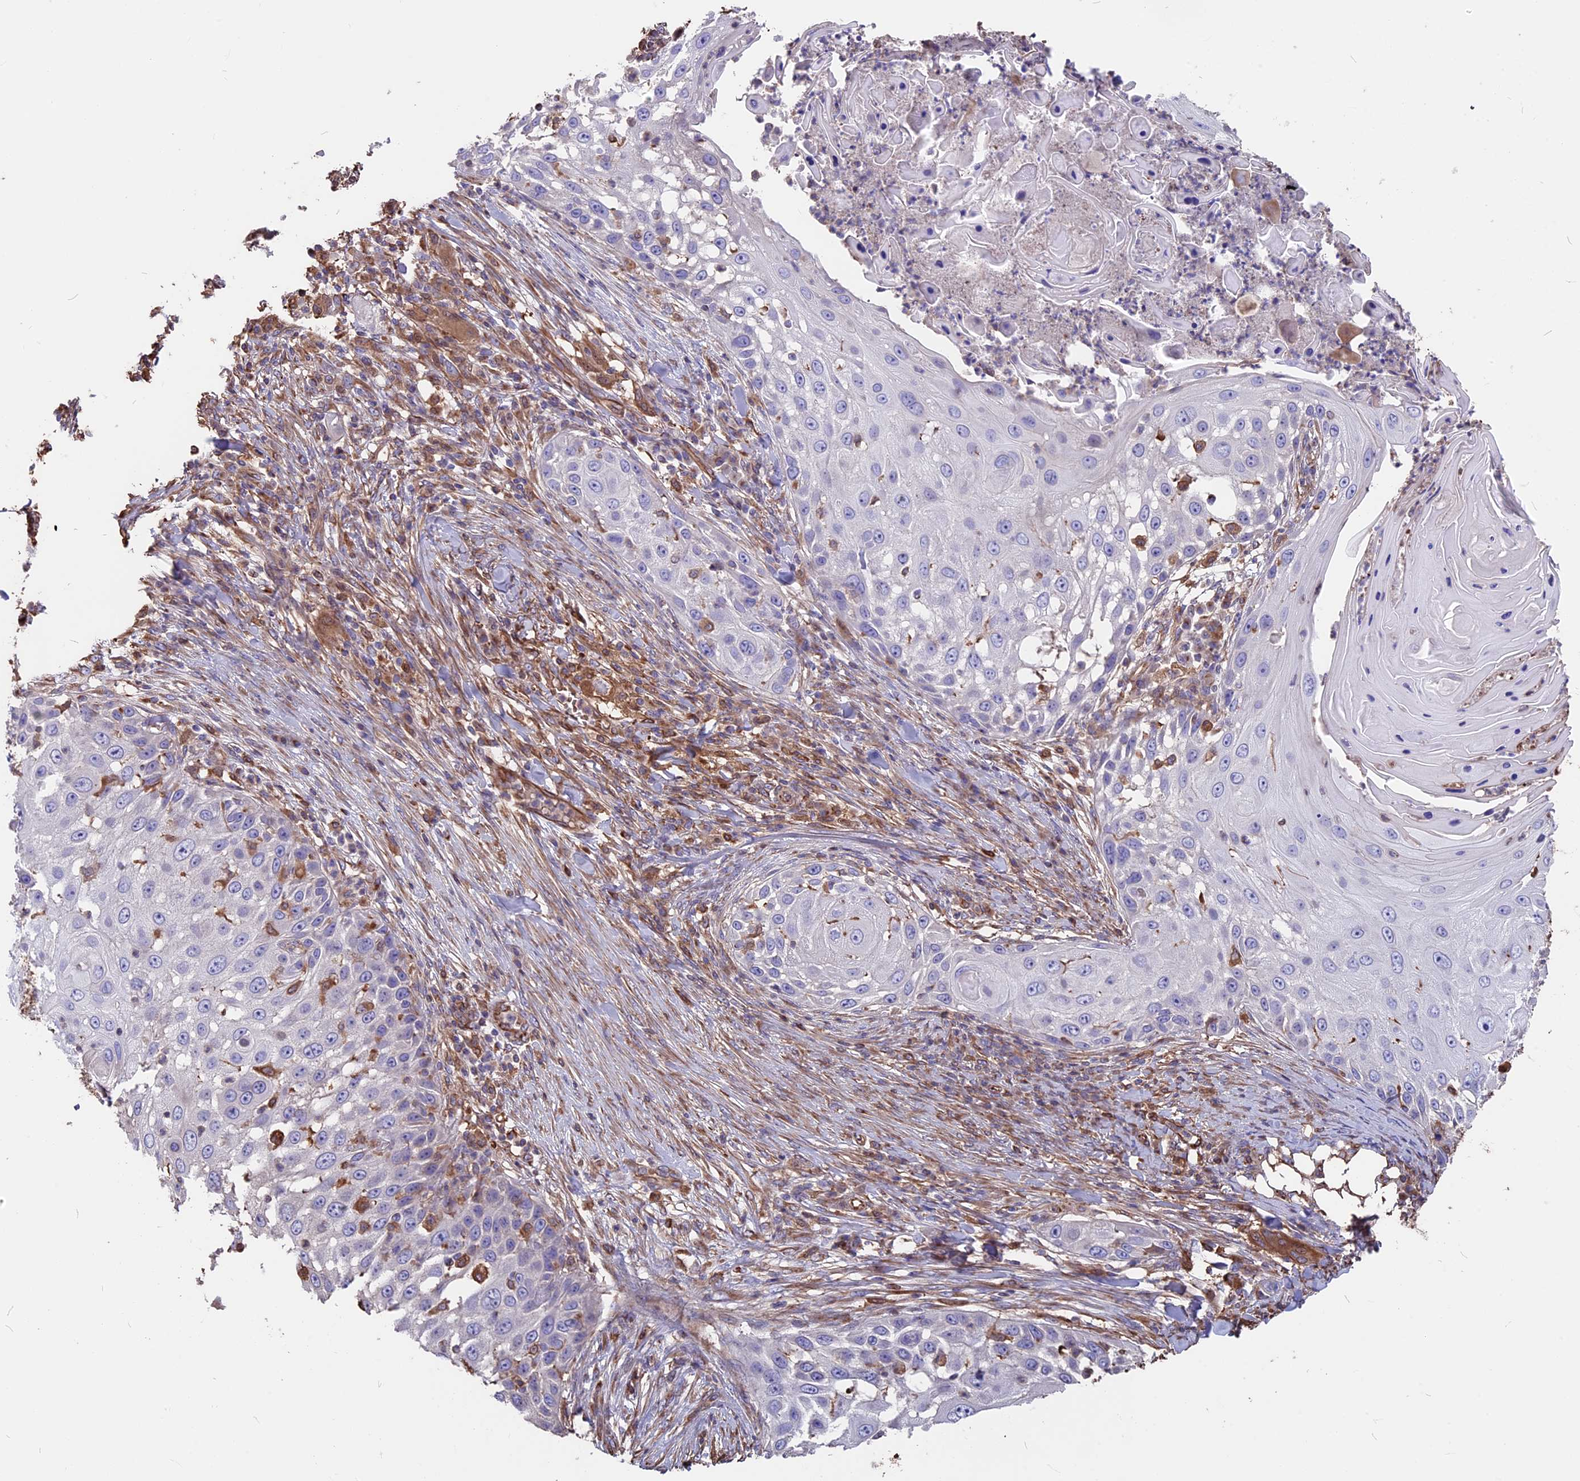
{"staining": {"intensity": "negative", "quantity": "none", "location": "none"}, "tissue": "skin cancer", "cell_type": "Tumor cells", "image_type": "cancer", "snomed": [{"axis": "morphology", "description": "Squamous cell carcinoma, NOS"}, {"axis": "topography", "description": "Skin"}], "caption": "Immunohistochemical staining of skin squamous cell carcinoma shows no significant expression in tumor cells.", "gene": "SEH1L", "patient": {"sex": "female", "age": 44}}